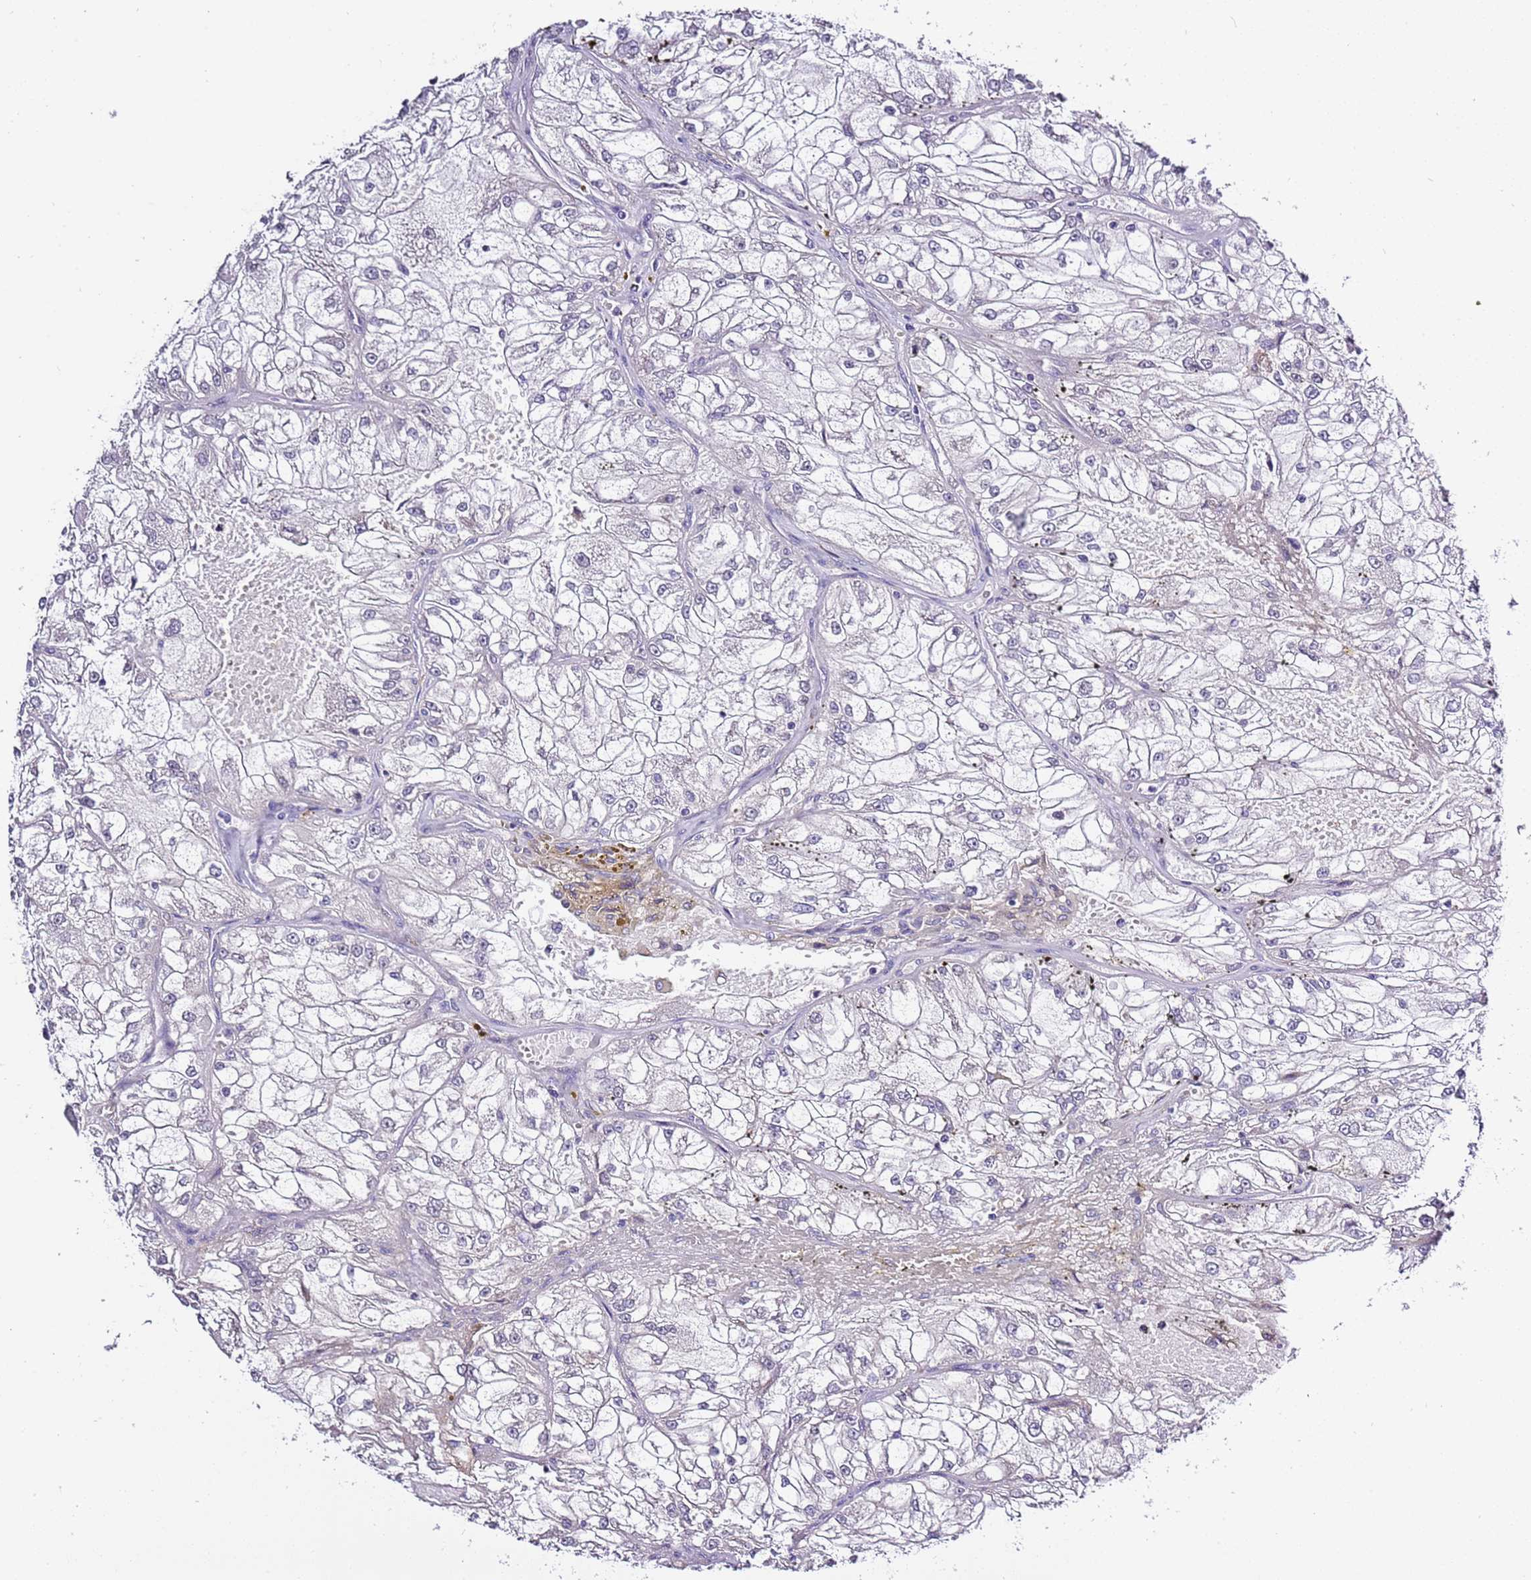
{"staining": {"intensity": "negative", "quantity": "none", "location": "none"}, "tissue": "renal cancer", "cell_type": "Tumor cells", "image_type": "cancer", "snomed": [{"axis": "morphology", "description": "Adenocarcinoma, NOS"}, {"axis": "topography", "description": "Kidney"}], "caption": "This histopathology image is of renal cancer (adenocarcinoma) stained with IHC to label a protein in brown with the nuclei are counter-stained blue. There is no positivity in tumor cells.", "gene": "STIP1", "patient": {"sex": "female", "age": 72}}